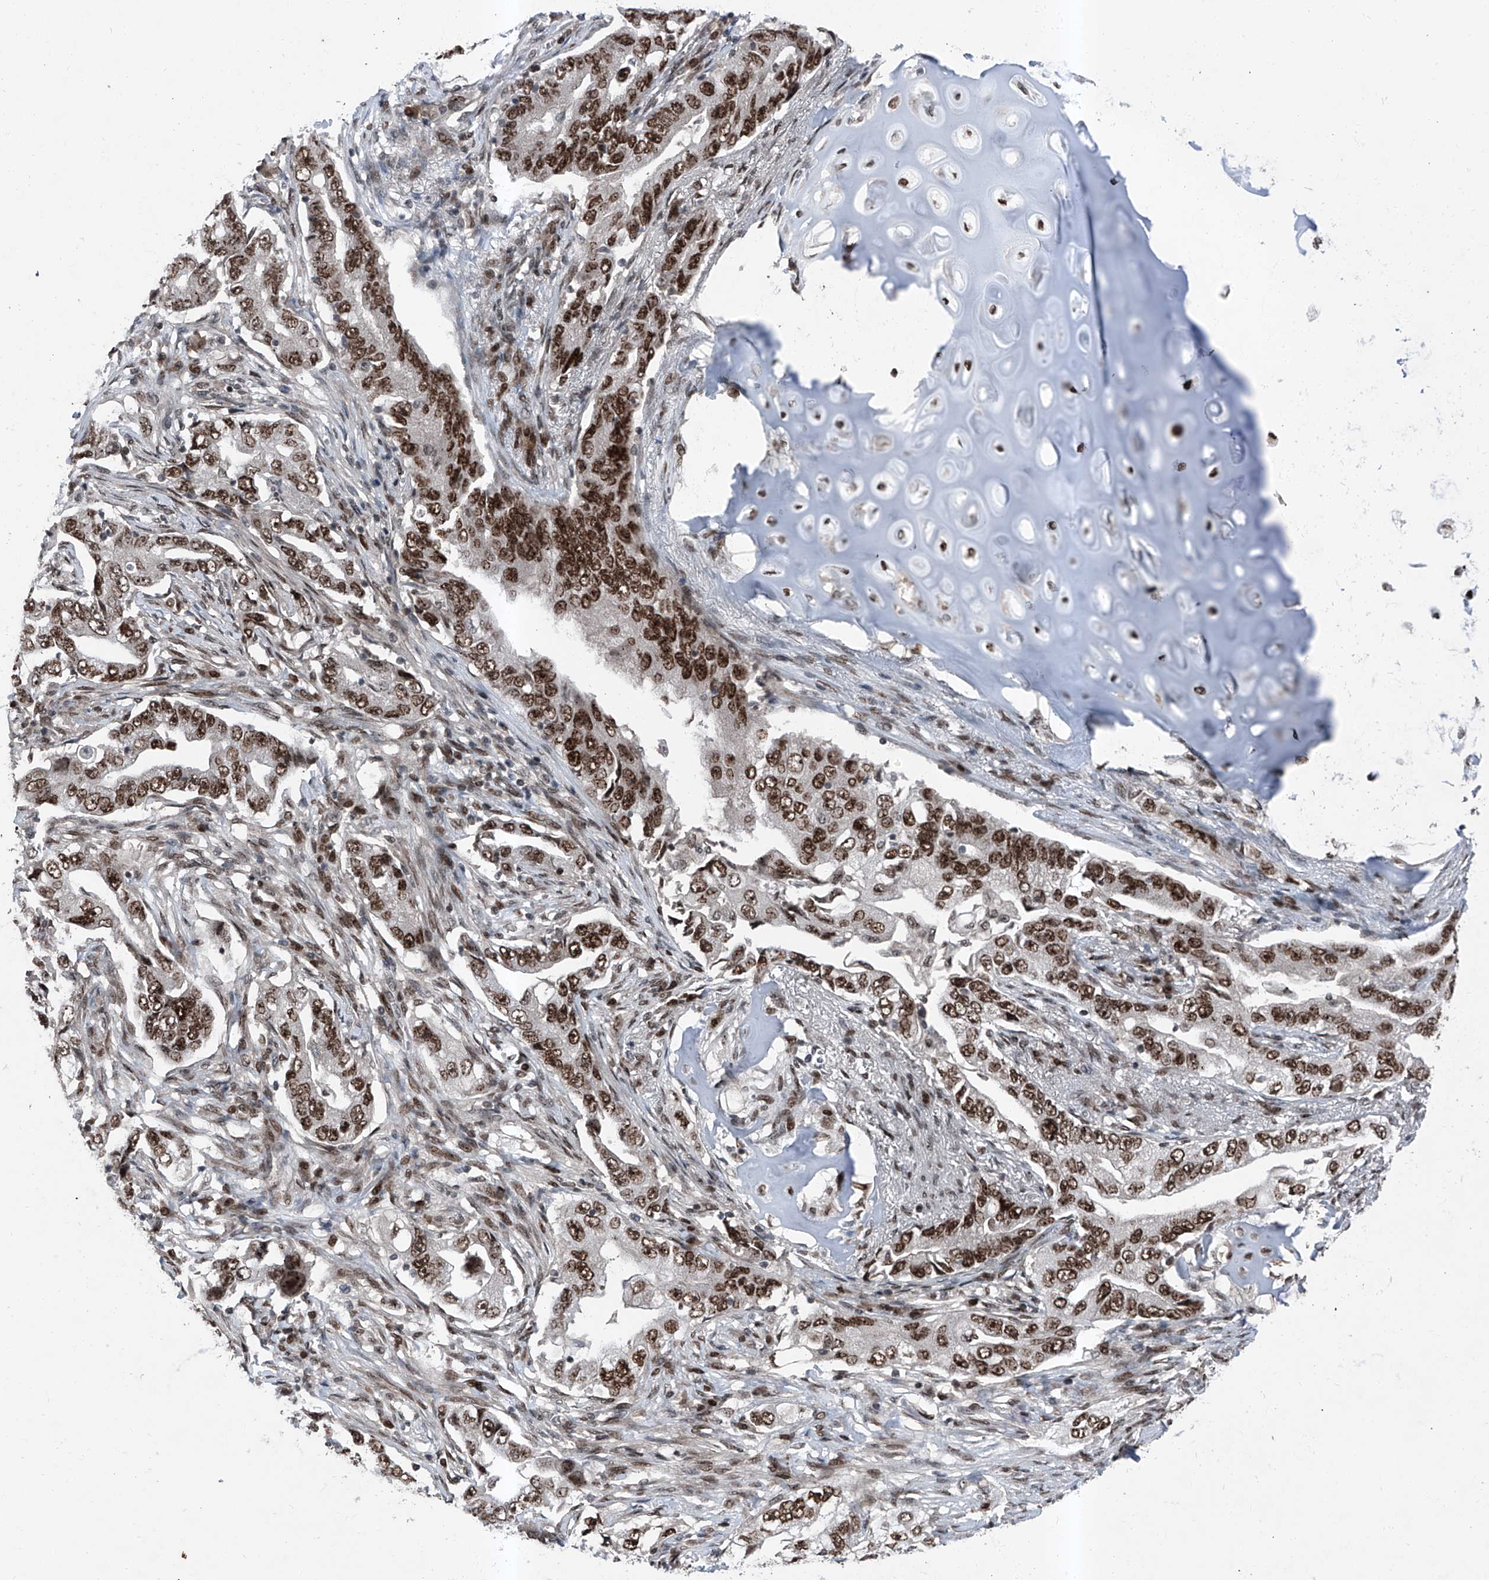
{"staining": {"intensity": "strong", "quantity": ">75%", "location": "nuclear"}, "tissue": "lung cancer", "cell_type": "Tumor cells", "image_type": "cancer", "snomed": [{"axis": "morphology", "description": "Adenocarcinoma, NOS"}, {"axis": "topography", "description": "Lung"}], "caption": "Protein positivity by IHC shows strong nuclear expression in approximately >75% of tumor cells in adenocarcinoma (lung). (DAB (3,3'-diaminobenzidine) IHC with brightfield microscopy, high magnification).", "gene": "BMI1", "patient": {"sex": "female", "age": 51}}